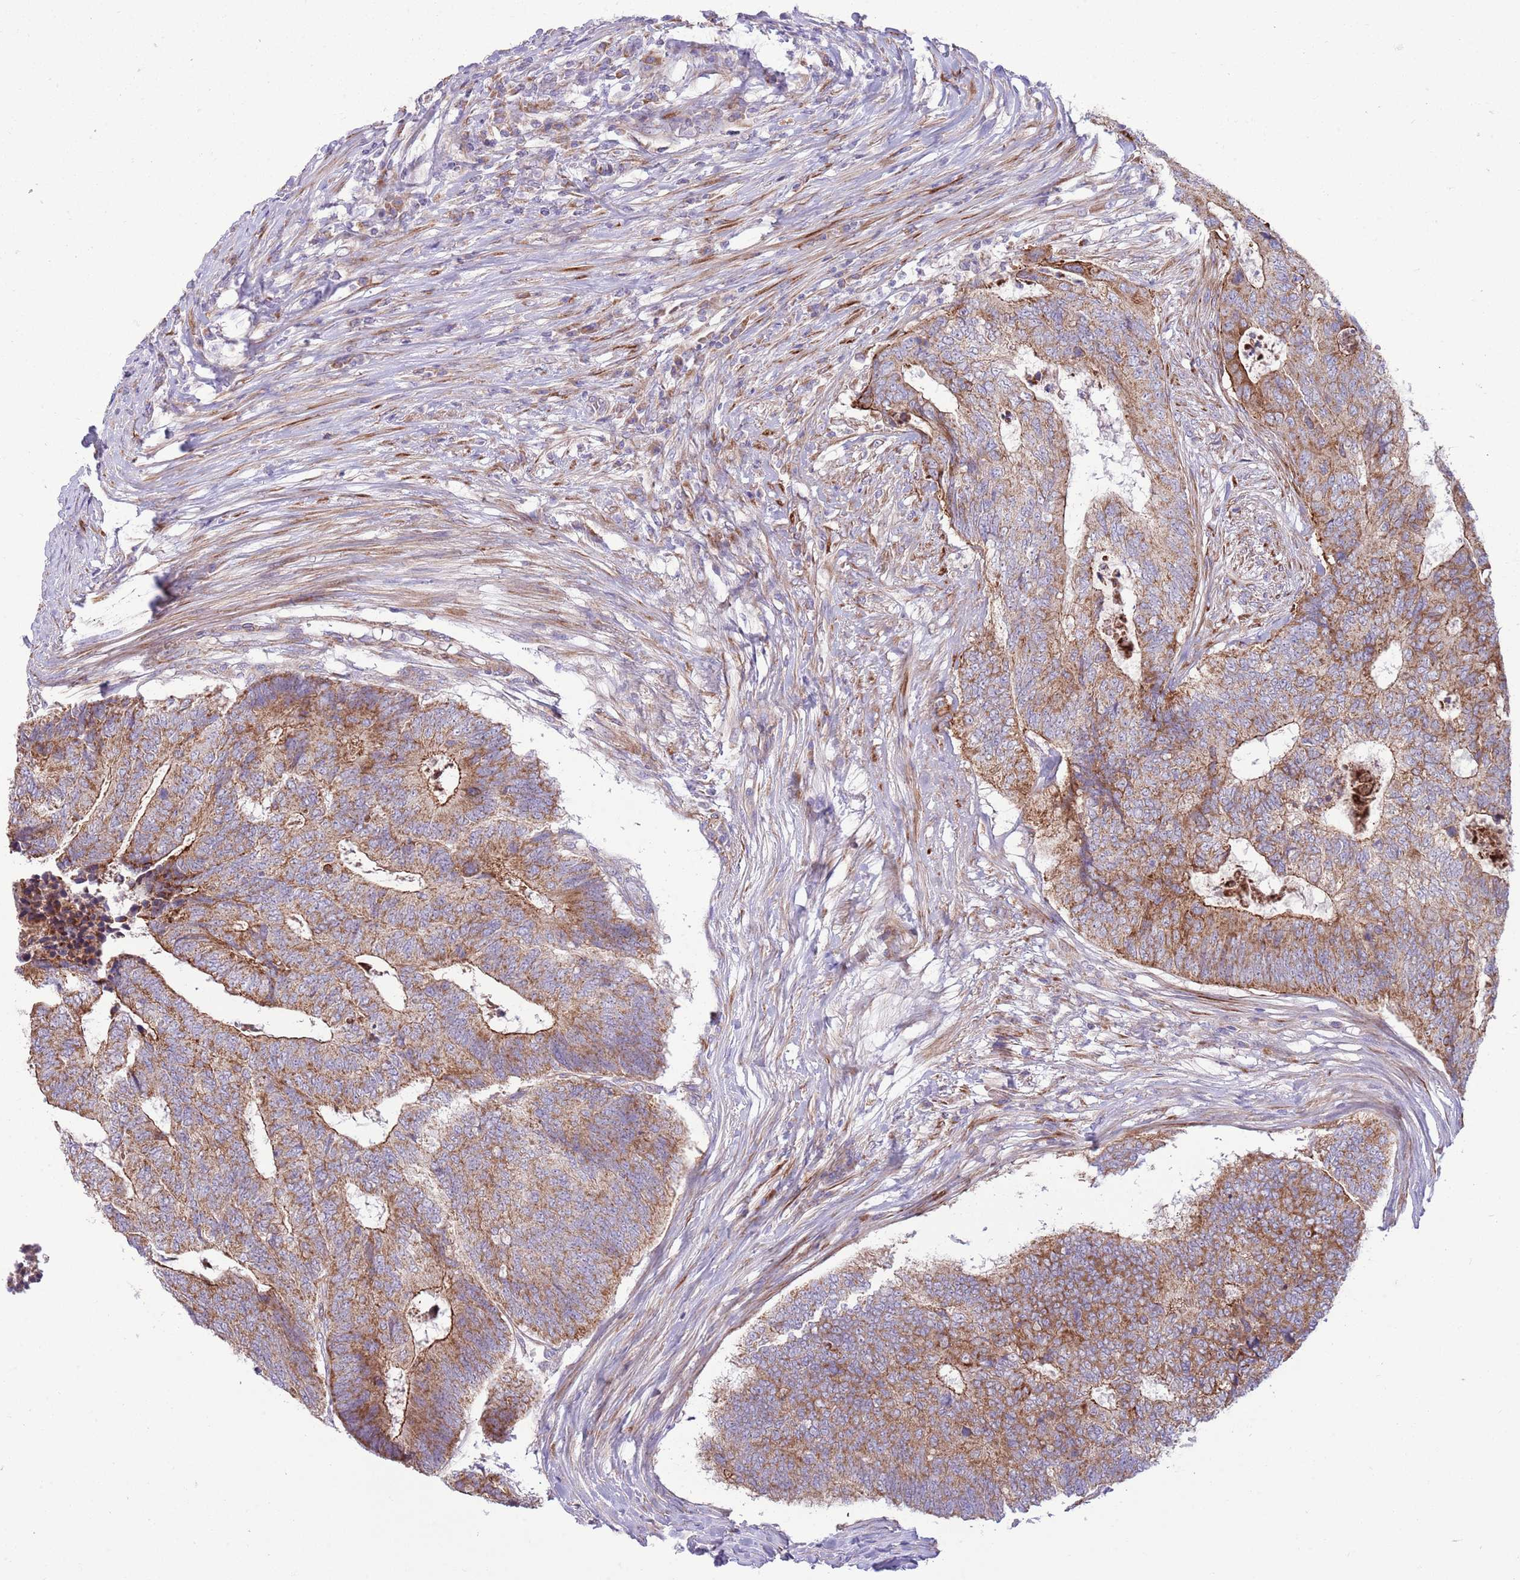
{"staining": {"intensity": "moderate", "quantity": ">75%", "location": "cytoplasmic/membranous"}, "tissue": "colorectal cancer", "cell_type": "Tumor cells", "image_type": "cancer", "snomed": [{"axis": "morphology", "description": "Adenocarcinoma, NOS"}, {"axis": "topography", "description": "Colon"}], "caption": "A high-resolution micrograph shows IHC staining of colorectal cancer (adenocarcinoma), which shows moderate cytoplasmic/membranous expression in about >75% of tumor cells. The protein of interest is shown in brown color, while the nuclei are stained blue.", "gene": "TOMM5", "patient": {"sex": "female", "age": 67}}